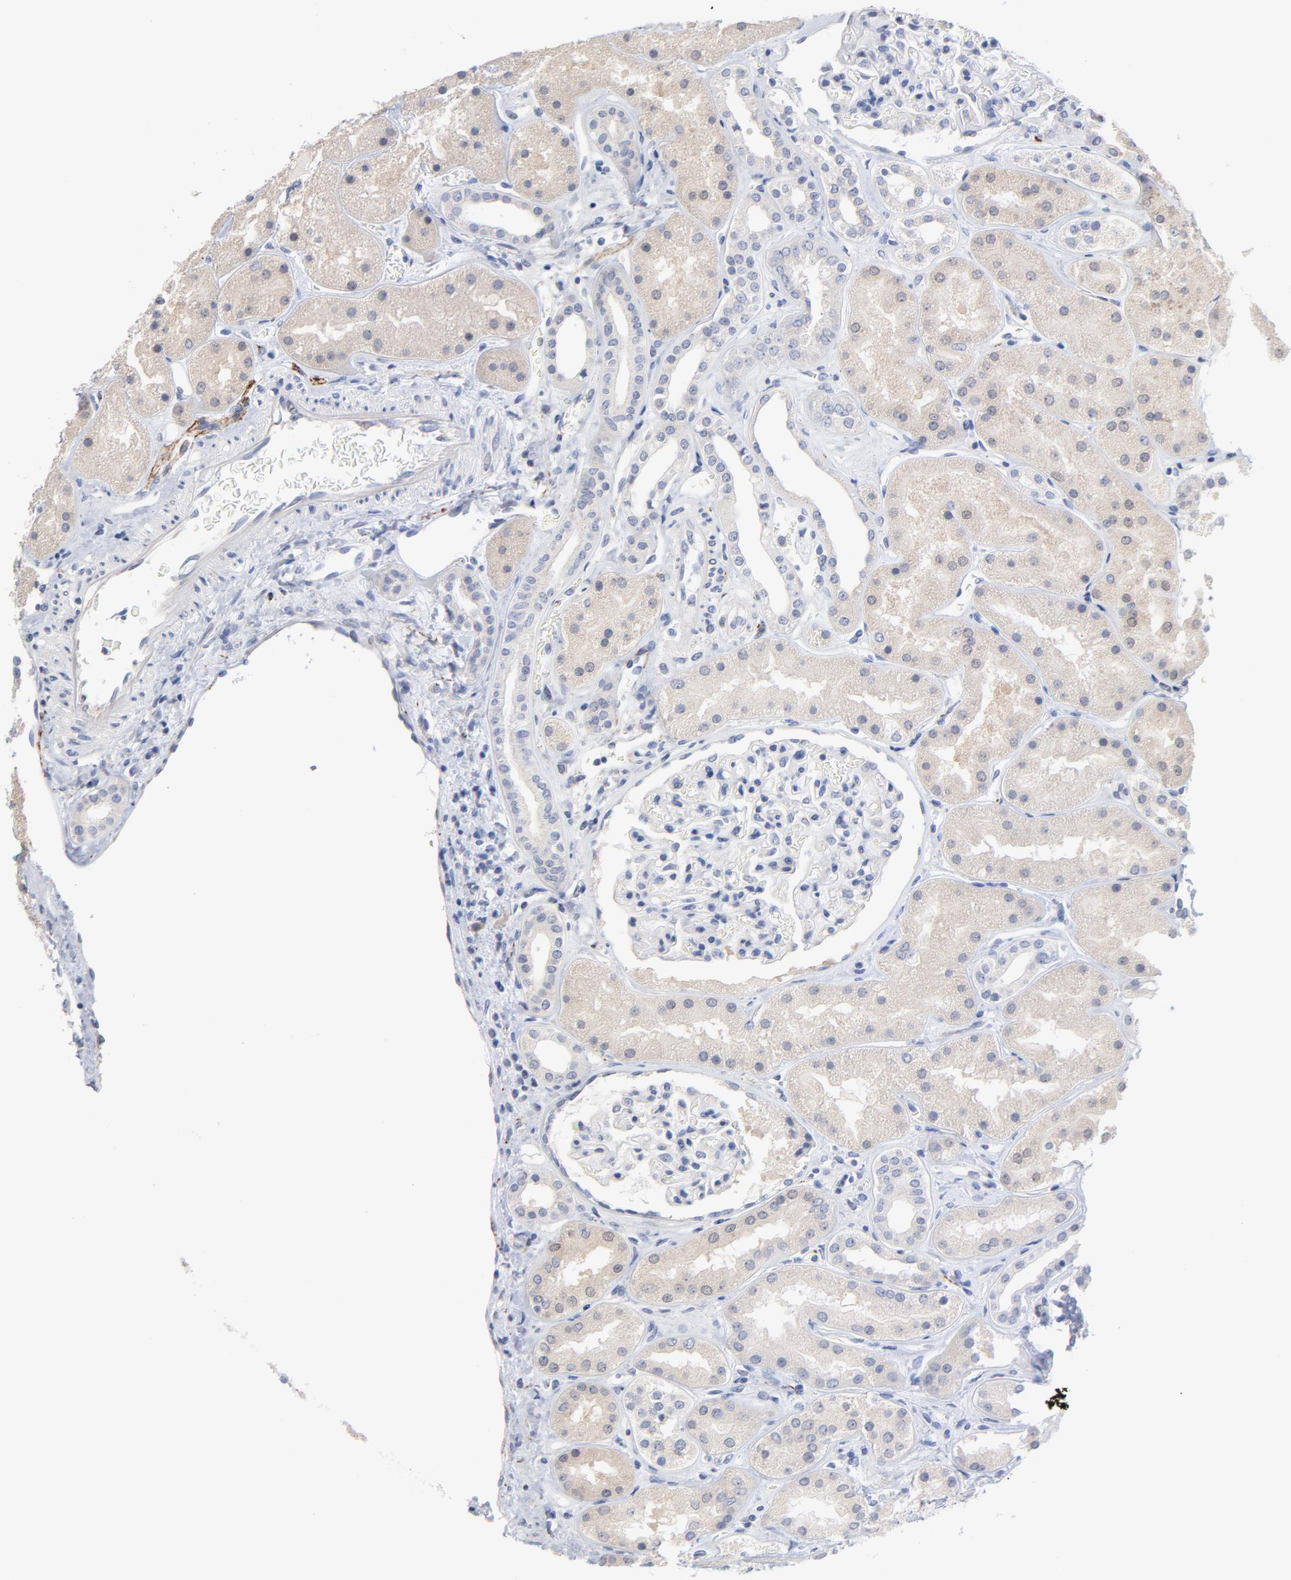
{"staining": {"intensity": "negative", "quantity": "none", "location": "none"}, "tissue": "kidney", "cell_type": "Cells in glomeruli", "image_type": "normal", "snomed": [{"axis": "morphology", "description": "Normal tissue, NOS"}, {"axis": "topography", "description": "Kidney"}], "caption": "An image of kidney stained for a protein displays no brown staining in cells in glomeruli.", "gene": "CPE", "patient": {"sex": "male", "age": 28}}